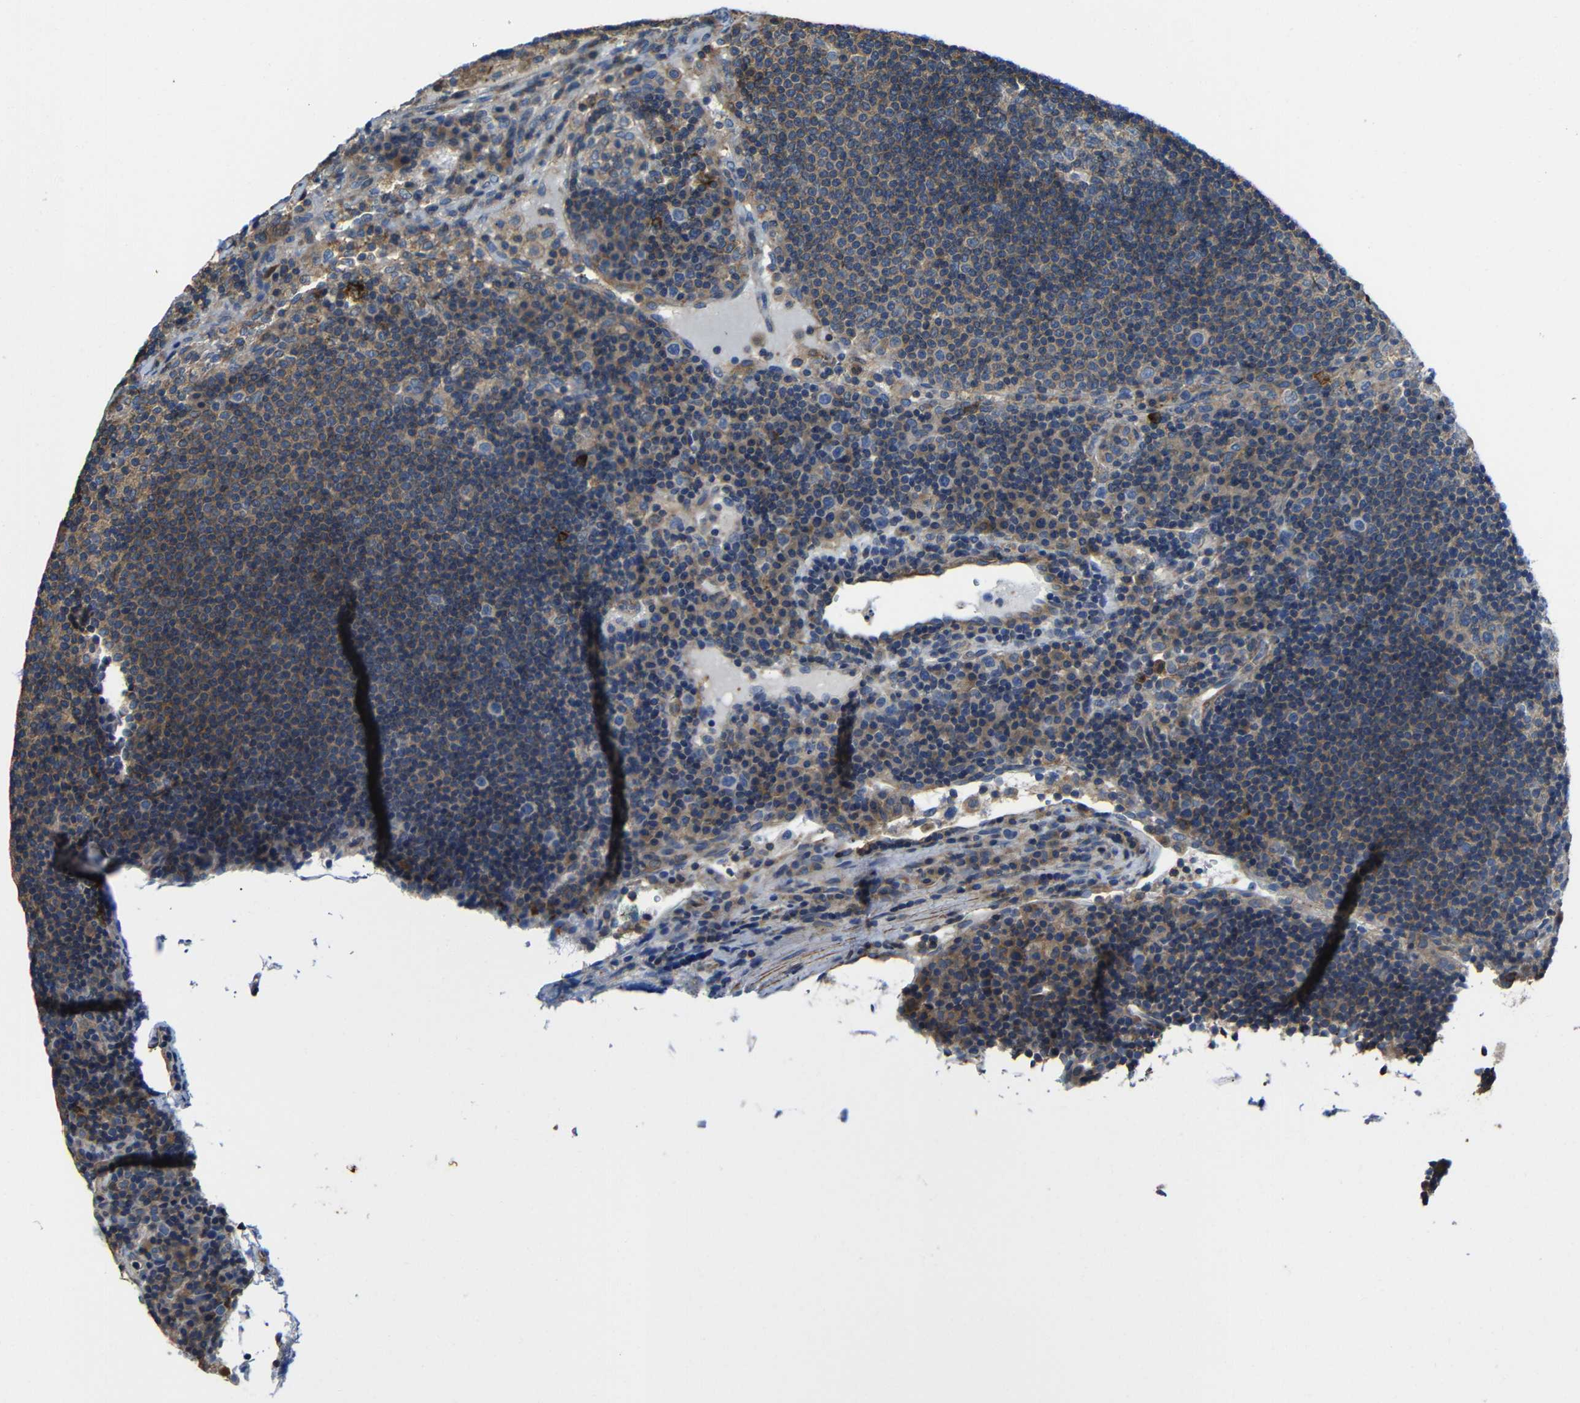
{"staining": {"intensity": "moderate", "quantity": ">75%", "location": "cytoplasmic/membranous"}, "tissue": "lymph node", "cell_type": "Germinal center cells", "image_type": "normal", "snomed": [{"axis": "morphology", "description": "Normal tissue, NOS"}, {"axis": "topography", "description": "Lymph node"}], "caption": "Immunohistochemistry (IHC) staining of benign lymph node, which exhibits medium levels of moderate cytoplasmic/membranous expression in approximately >75% of germinal center cells indicating moderate cytoplasmic/membranous protein staining. The staining was performed using DAB (3,3'-diaminobenzidine) (brown) for protein detection and nuclei were counterstained in hematoxylin (blue).", "gene": "GDI1", "patient": {"sex": "female", "age": 53}}